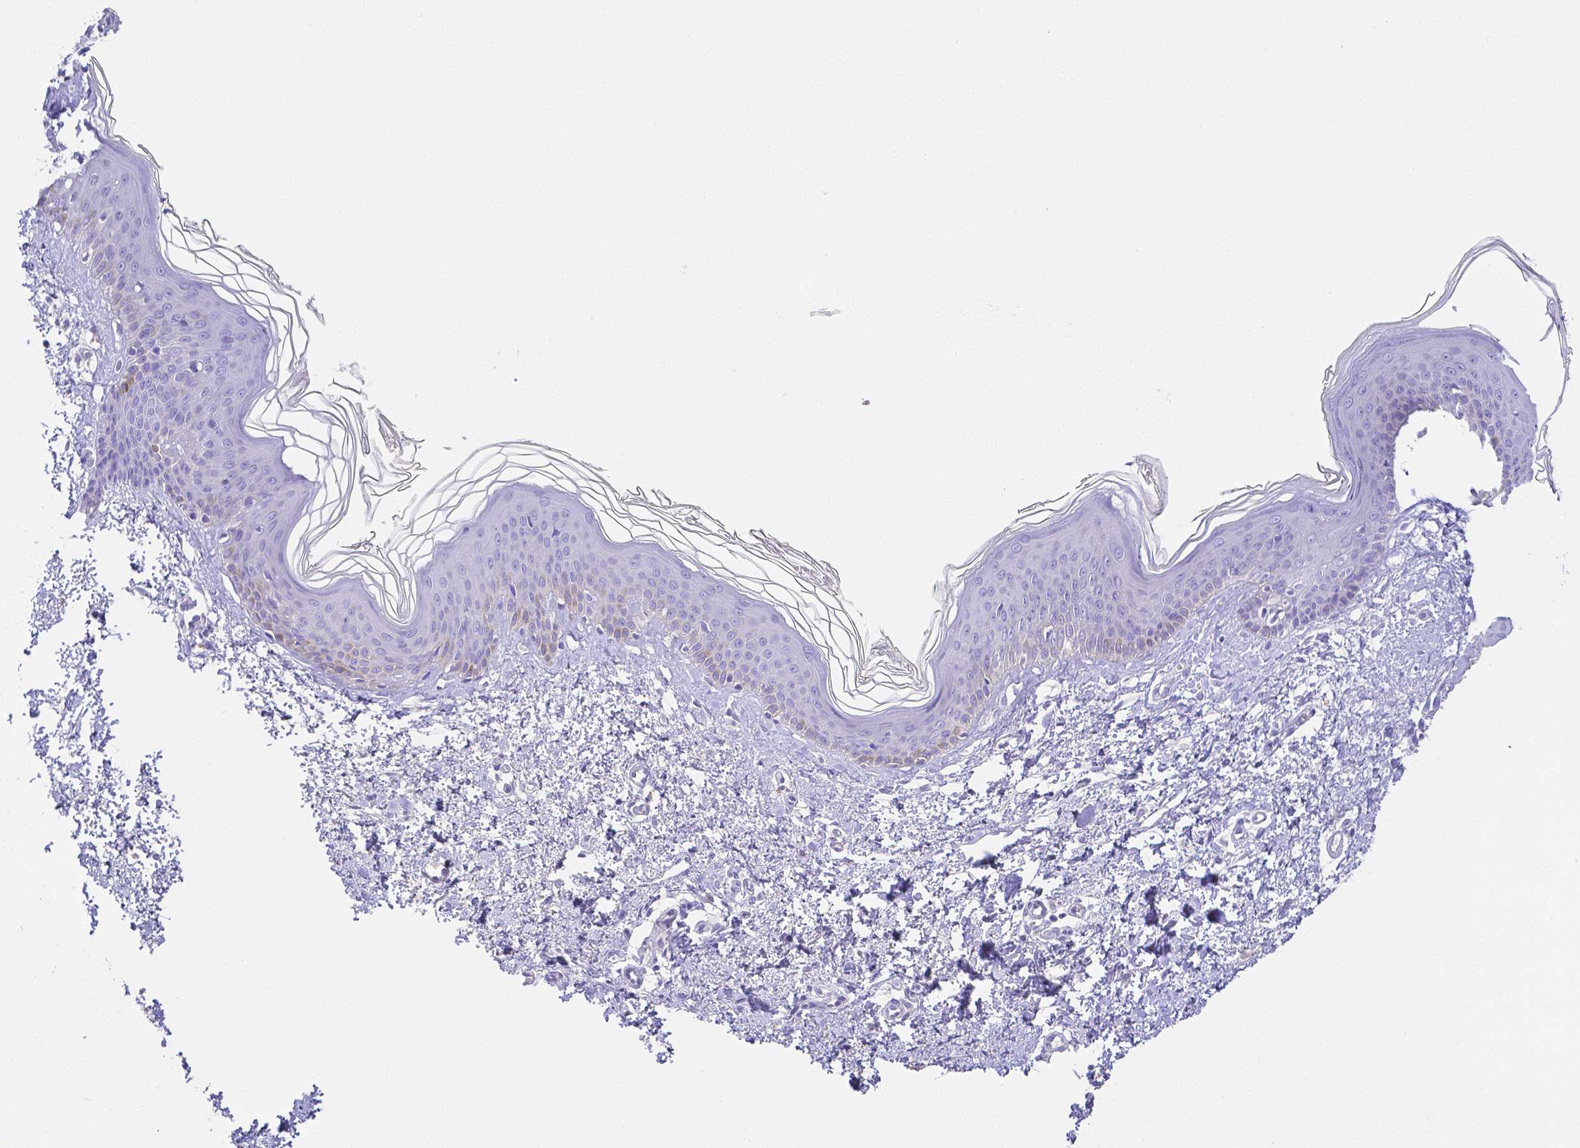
{"staining": {"intensity": "negative", "quantity": "none", "location": "none"}, "tissue": "skin cancer", "cell_type": "Tumor cells", "image_type": "cancer", "snomed": [{"axis": "morphology", "description": "Basal cell carcinoma"}, {"axis": "topography", "description": "Skin"}], "caption": "Tumor cells show no significant protein expression in skin cancer. The staining was performed using DAB (3,3'-diaminobenzidine) to visualize the protein expression in brown, while the nuclei were stained in blue with hematoxylin (Magnification: 20x).", "gene": "ZG16B", "patient": {"sex": "male", "age": 68}}